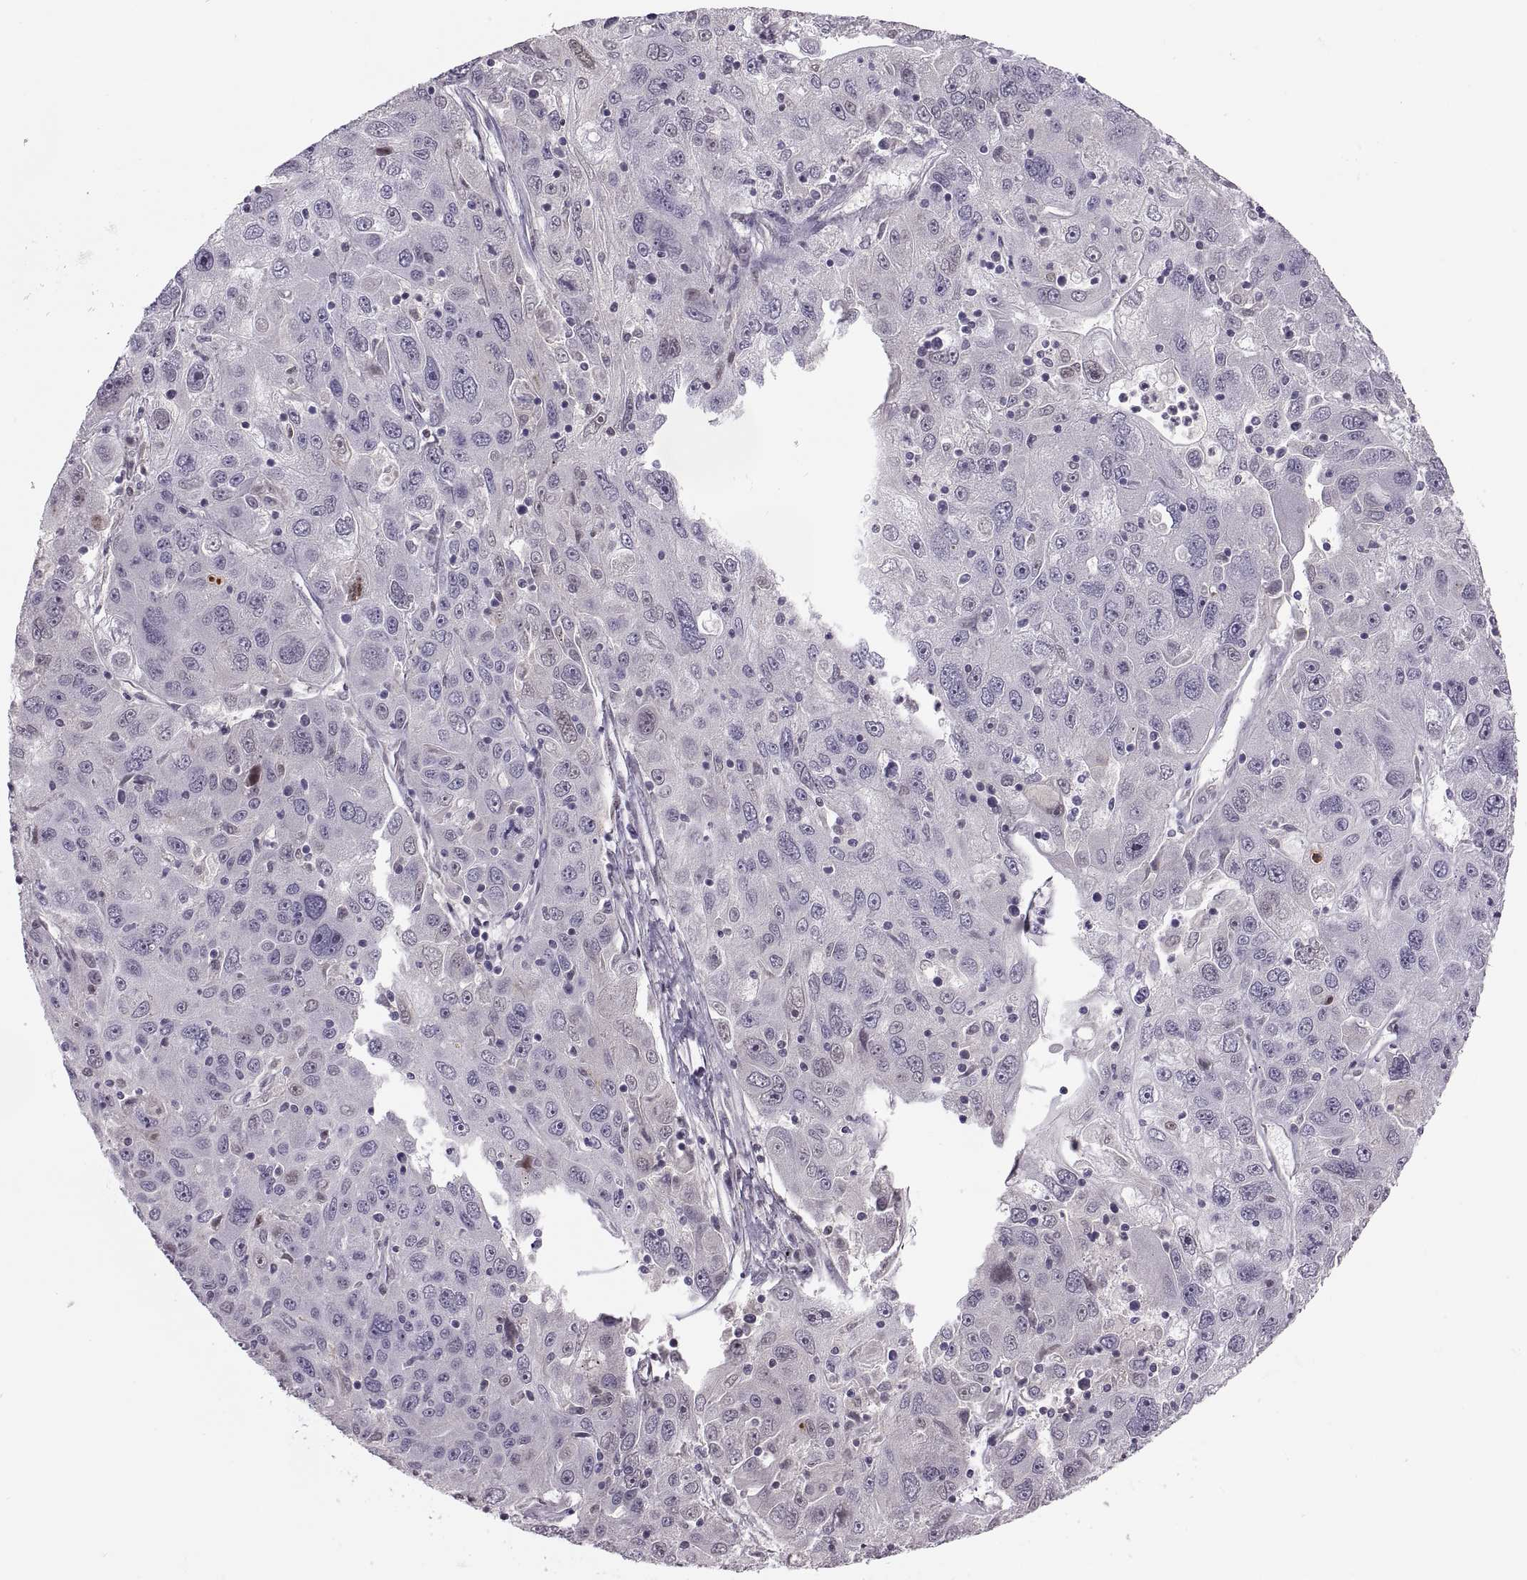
{"staining": {"intensity": "negative", "quantity": "none", "location": "none"}, "tissue": "stomach cancer", "cell_type": "Tumor cells", "image_type": "cancer", "snomed": [{"axis": "morphology", "description": "Adenocarcinoma, NOS"}, {"axis": "topography", "description": "Stomach"}], "caption": "Immunohistochemical staining of adenocarcinoma (stomach) exhibits no significant positivity in tumor cells.", "gene": "CHCT1", "patient": {"sex": "male", "age": 56}}